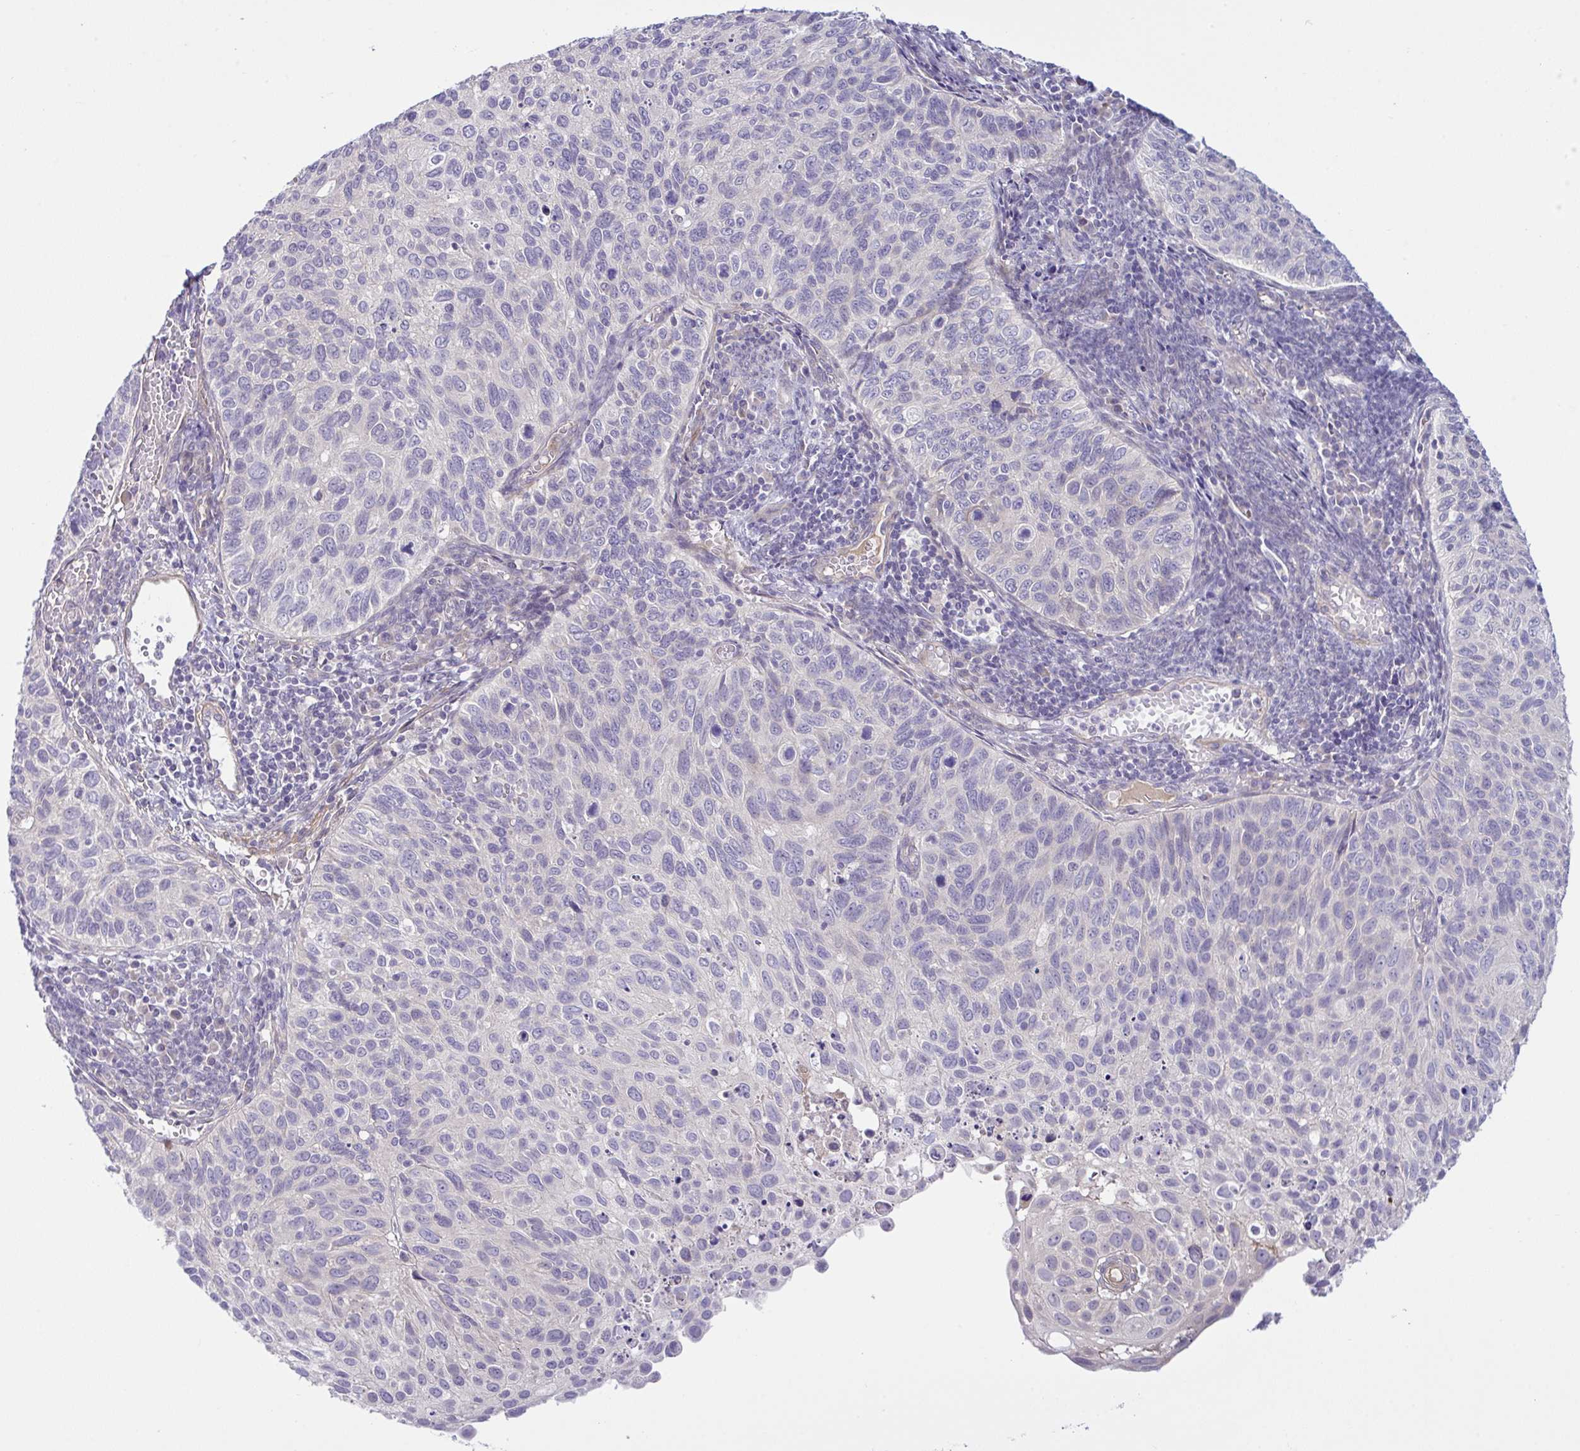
{"staining": {"intensity": "negative", "quantity": "none", "location": "none"}, "tissue": "cervical cancer", "cell_type": "Tumor cells", "image_type": "cancer", "snomed": [{"axis": "morphology", "description": "Squamous cell carcinoma, NOS"}, {"axis": "topography", "description": "Cervix"}], "caption": "Immunohistochemical staining of human cervical cancer demonstrates no significant expression in tumor cells. (DAB immunohistochemistry with hematoxylin counter stain).", "gene": "SYNPO2L", "patient": {"sex": "female", "age": 70}}